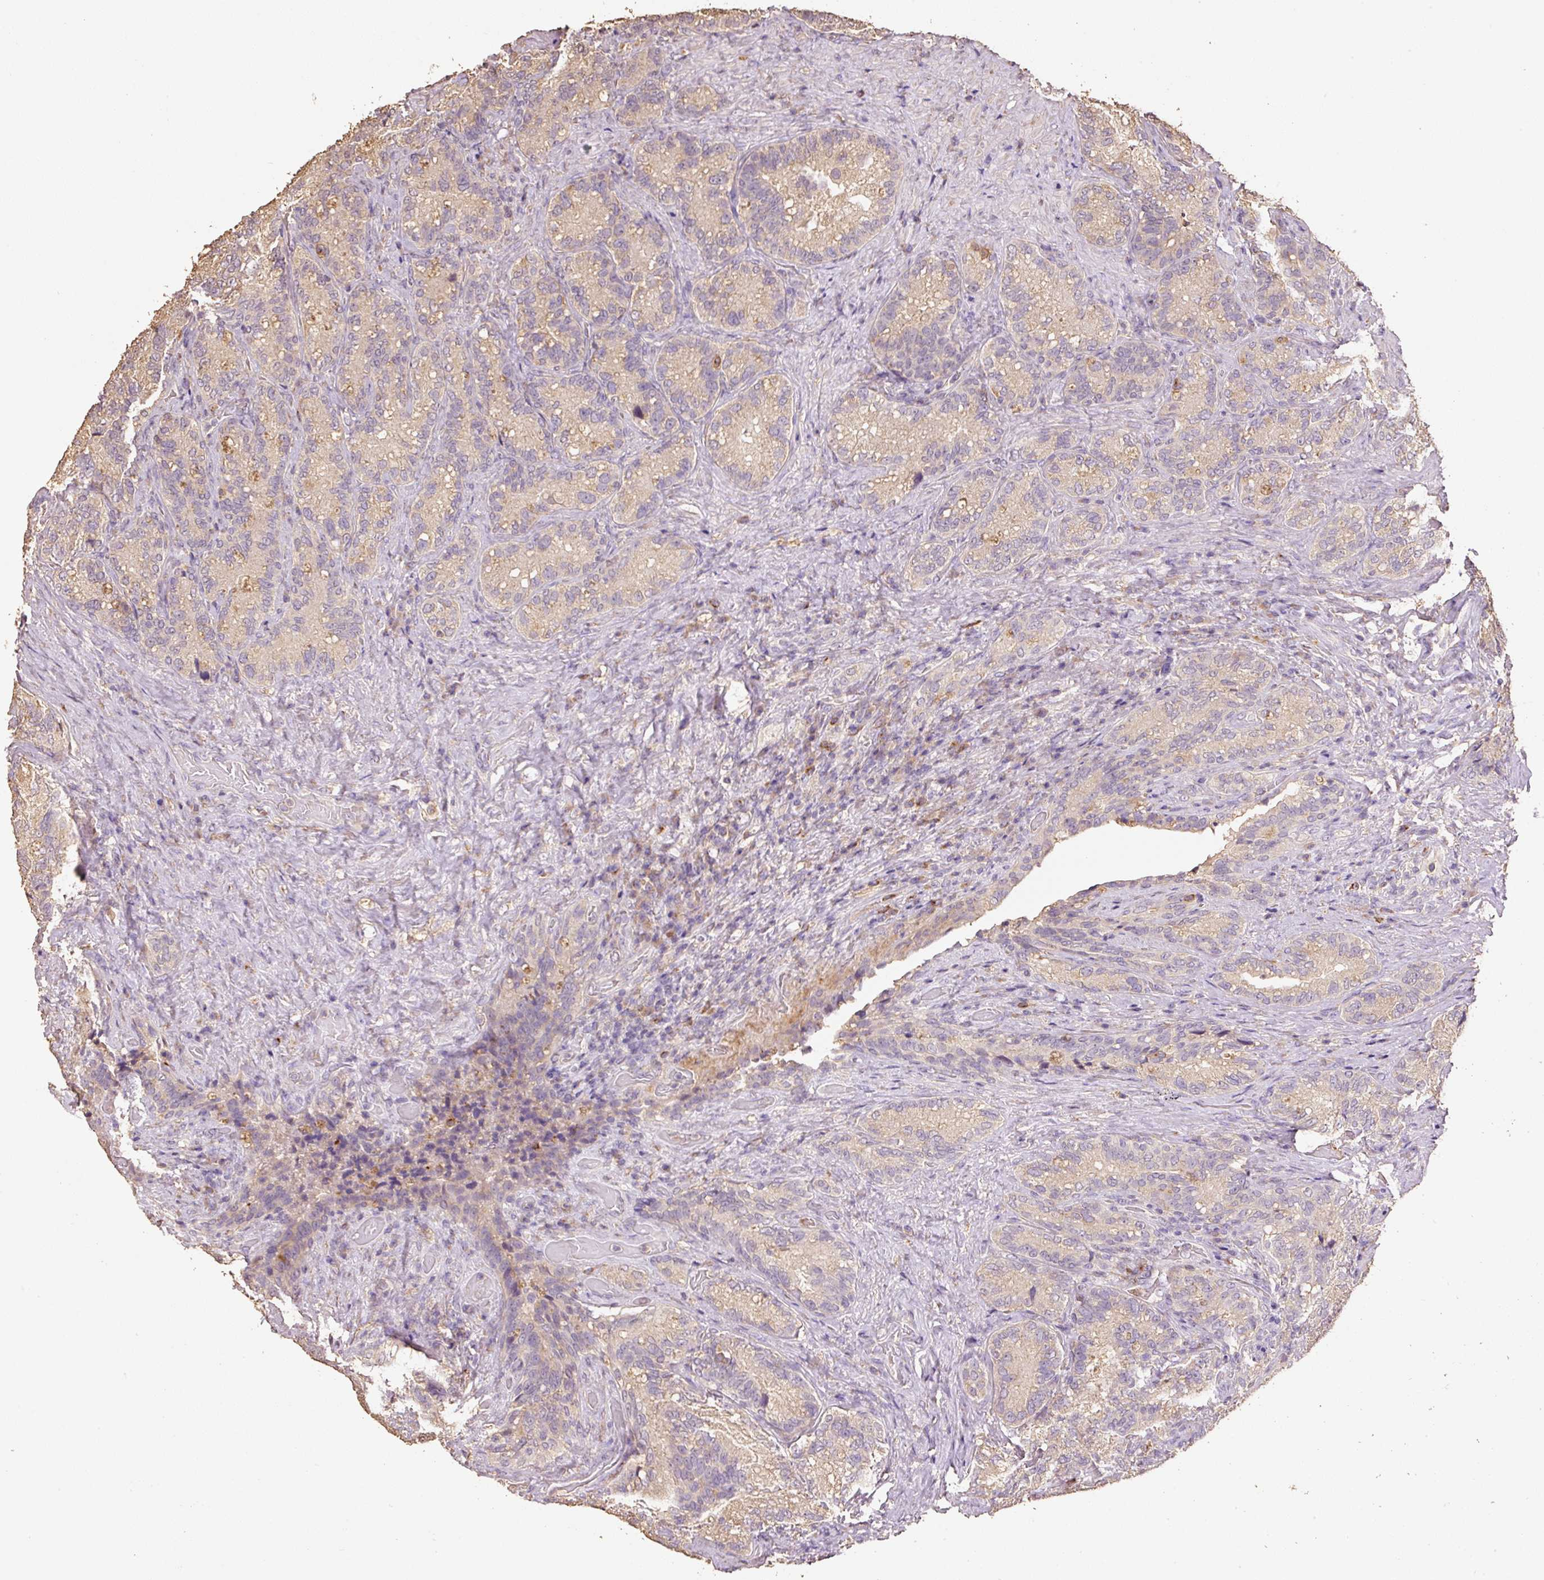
{"staining": {"intensity": "weak", "quantity": ">75%", "location": "cytoplasmic/membranous"}, "tissue": "seminal vesicle", "cell_type": "Glandular cells", "image_type": "normal", "snomed": [{"axis": "morphology", "description": "Normal tissue, NOS"}, {"axis": "topography", "description": "Seminal veicle"}], "caption": "A brown stain highlights weak cytoplasmic/membranous expression of a protein in glandular cells of normal human seminal vesicle. Immunohistochemistry (ihc) stains the protein of interest in brown and the nuclei are stained blue.", "gene": "HERC2", "patient": {"sex": "male", "age": 68}}